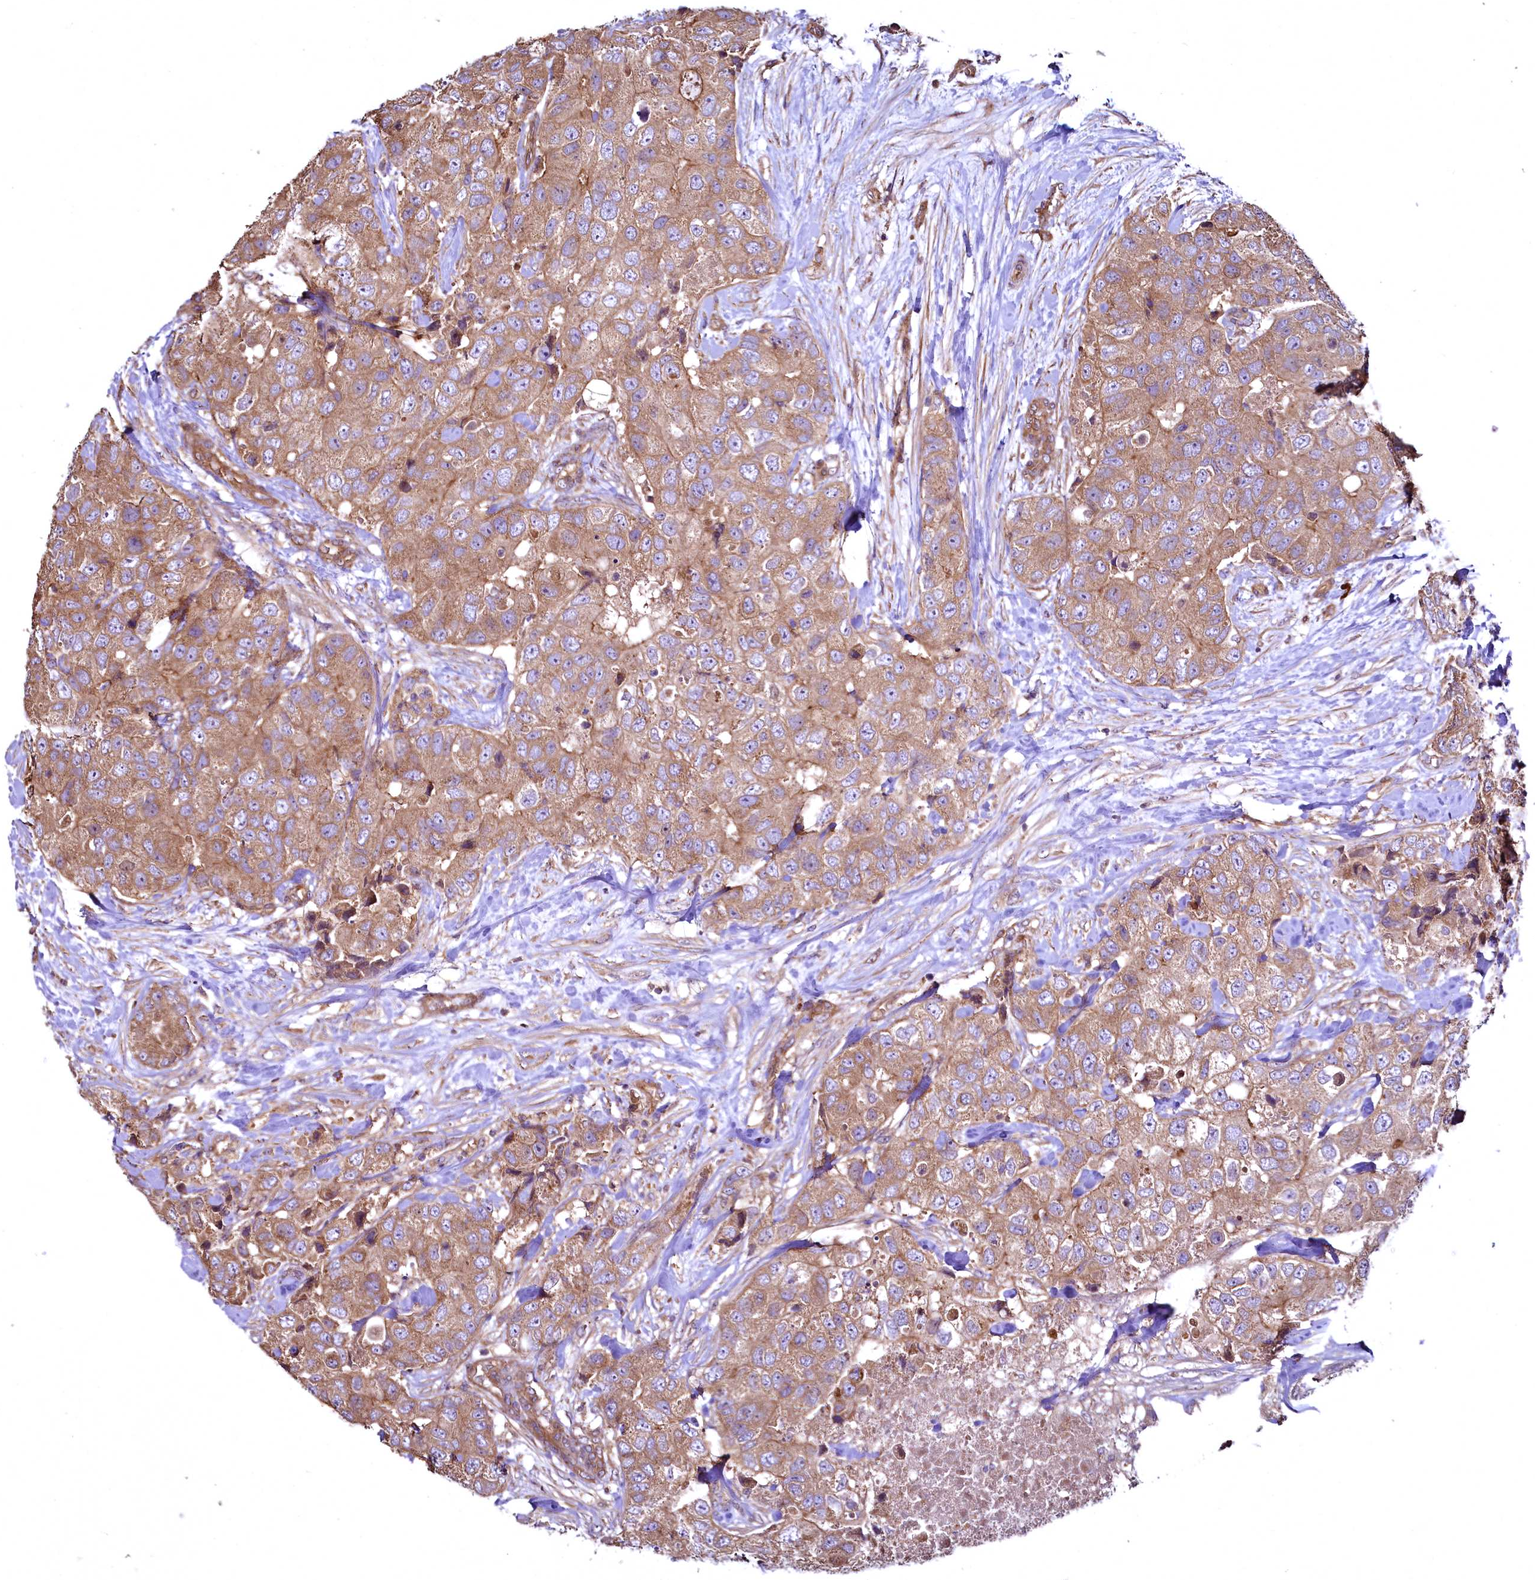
{"staining": {"intensity": "moderate", "quantity": ">75%", "location": "cytoplasmic/membranous"}, "tissue": "breast cancer", "cell_type": "Tumor cells", "image_type": "cancer", "snomed": [{"axis": "morphology", "description": "Duct carcinoma"}, {"axis": "topography", "description": "Breast"}], "caption": "A brown stain shows moderate cytoplasmic/membranous expression of a protein in breast invasive ductal carcinoma tumor cells.", "gene": "TBCEL", "patient": {"sex": "female", "age": 62}}